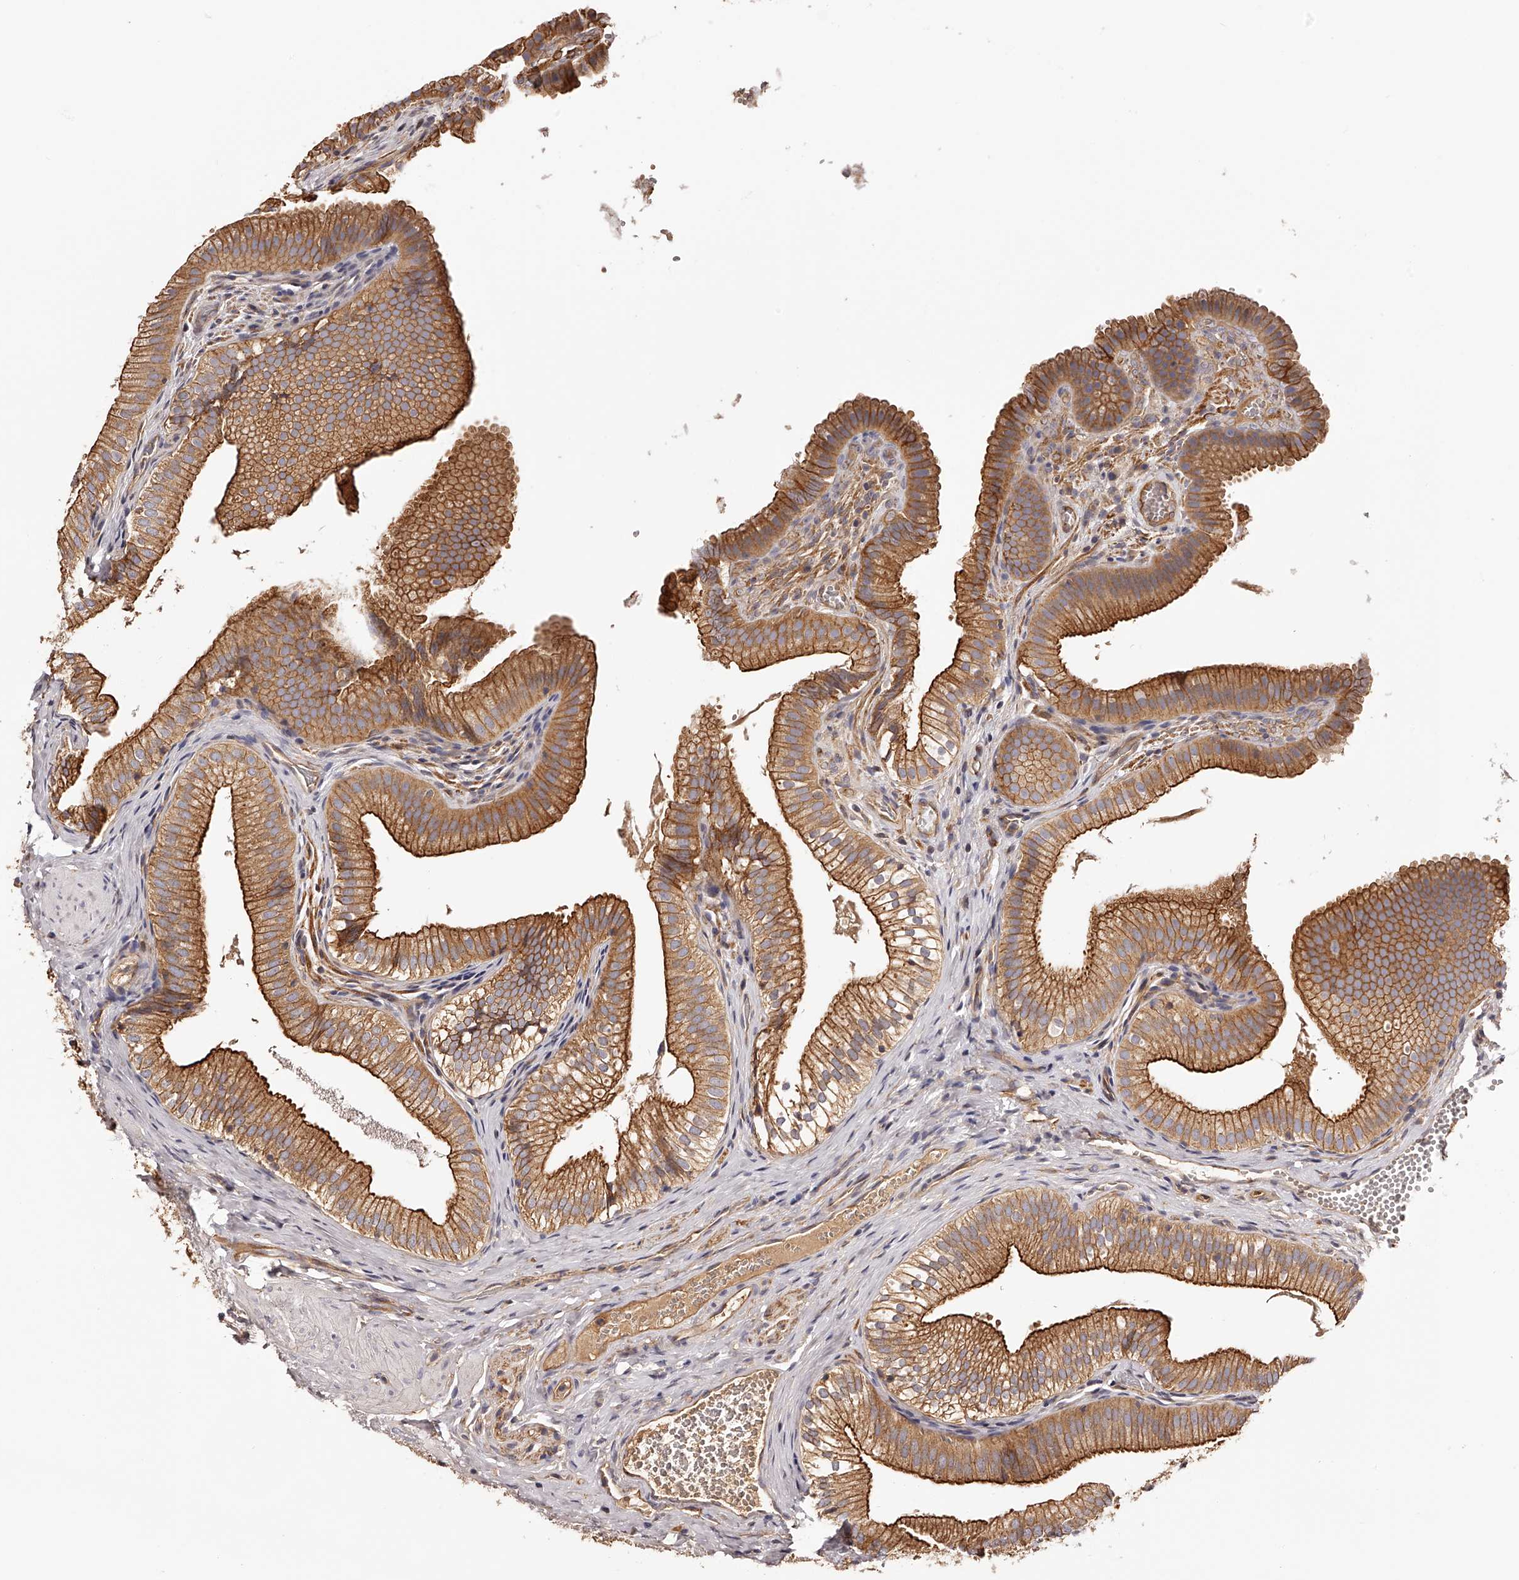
{"staining": {"intensity": "strong", "quantity": ">75%", "location": "cytoplasmic/membranous"}, "tissue": "gallbladder", "cell_type": "Glandular cells", "image_type": "normal", "snomed": [{"axis": "morphology", "description": "Normal tissue, NOS"}, {"axis": "topography", "description": "Gallbladder"}], "caption": "Immunohistochemical staining of normal gallbladder reveals >75% levels of strong cytoplasmic/membranous protein expression in approximately >75% of glandular cells. (IHC, brightfield microscopy, high magnification).", "gene": "LTV1", "patient": {"sex": "female", "age": 30}}